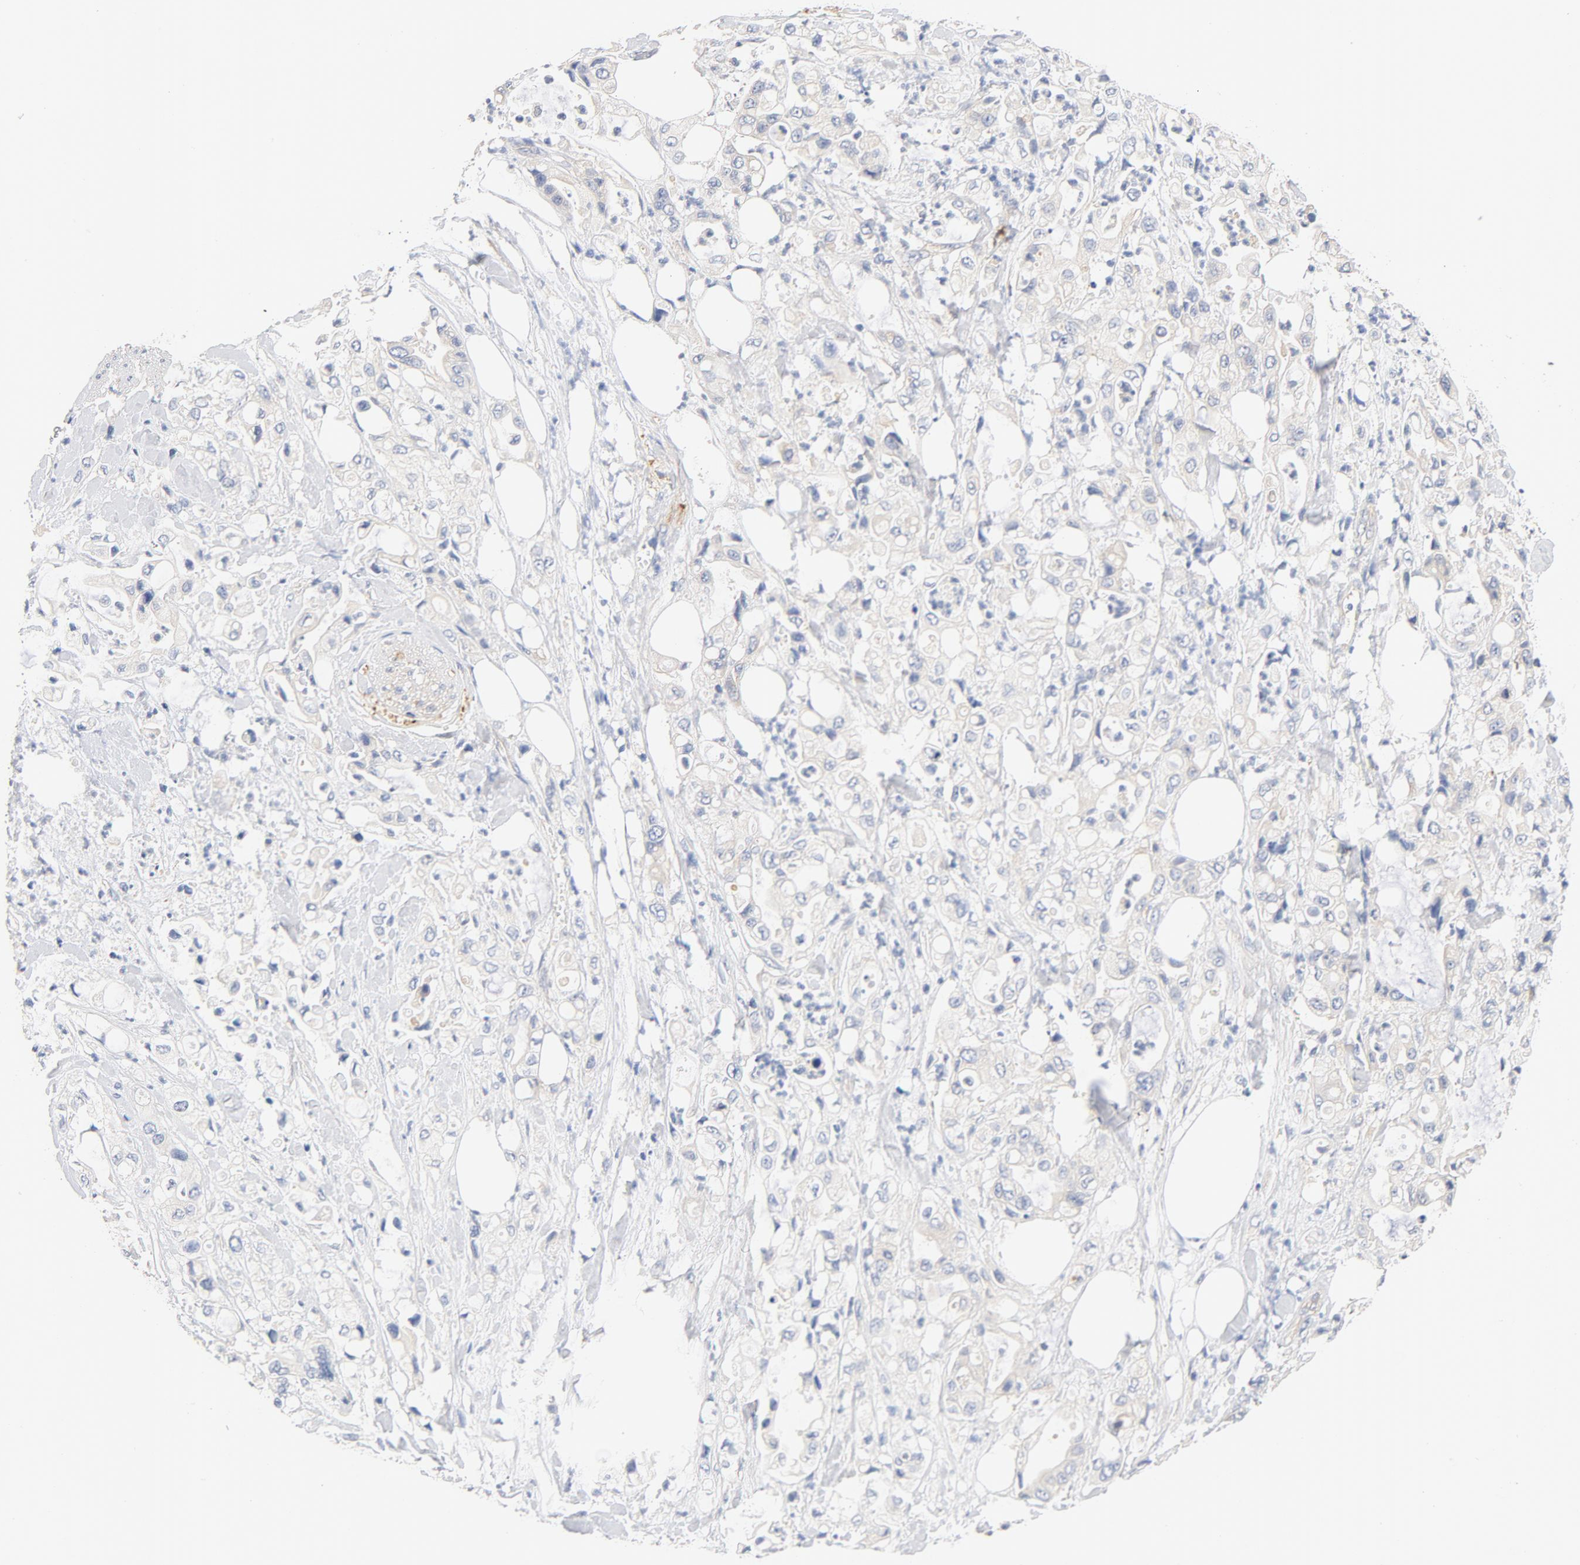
{"staining": {"intensity": "weak", "quantity": "<25%", "location": "cytoplasmic/membranous"}, "tissue": "pancreatic cancer", "cell_type": "Tumor cells", "image_type": "cancer", "snomed": [{"axis": "morphology", "description": "Adenocarcinoma, NOS"}, {"axis": "topography", "description": "Pancreas"}], "caption": "Image shows no protein staining in tumor cells of adenocarcinoma (pancreatic) tissue.", "gene": "DYNC1H1", "patient": {"sex": "male", "age": 70}}